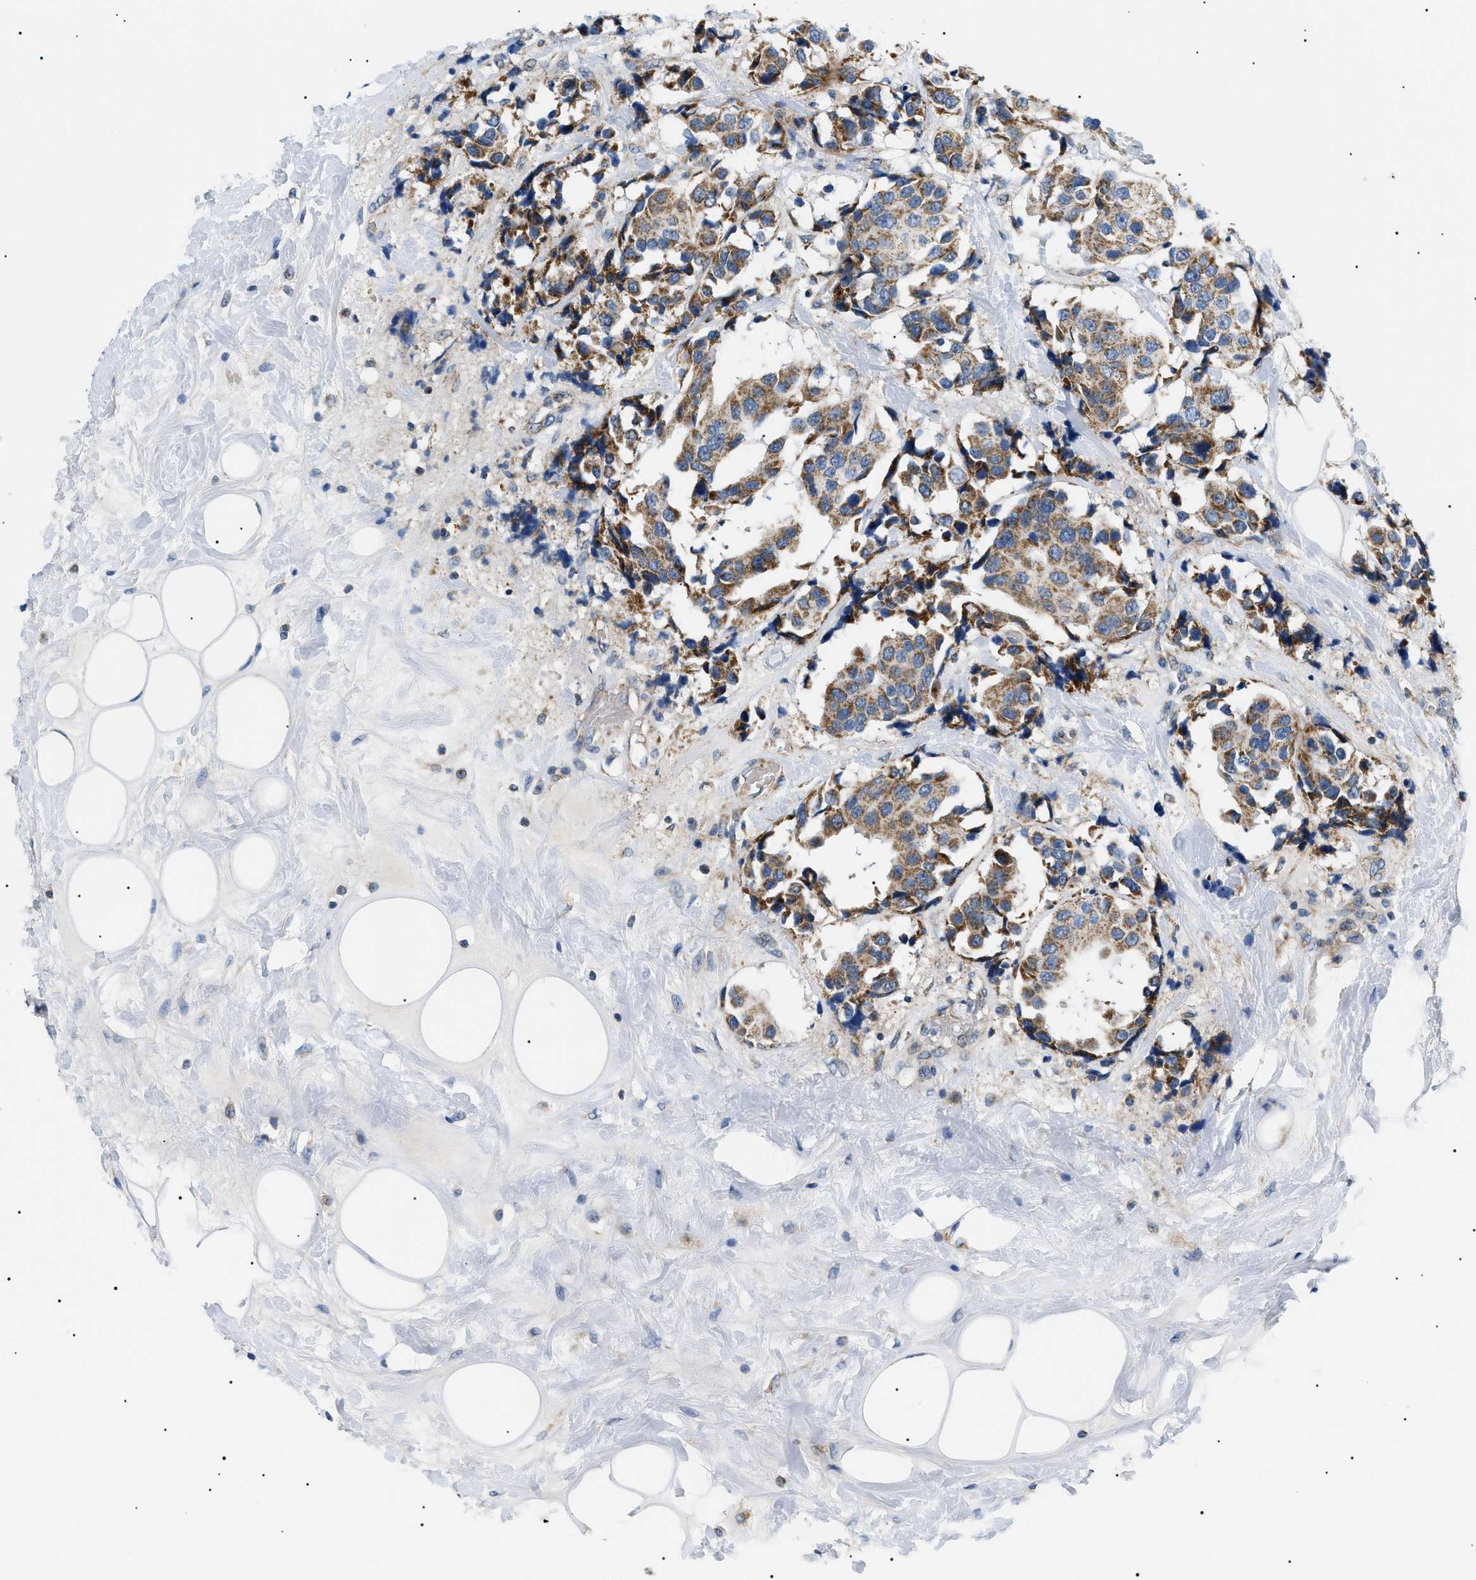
{"staining": {"intensity": "moderate", "quantity": ">75%", "location": "cytoplasmic/membranous"}, "tissue": "breast cancer", "cell_type": "Tumor cells", "image_type": "cancer", "snomed": [{"axis": "morphology", "description": "Normal tissue, NOS"}, {"axis": "morphology", "description": "Duct carcinoma"}, {"axis": "topography", "description": "Breast"}], "caption": "A micrograph showing moderate cytoplasmic/membranous staining in approximately >75% of tumor cells in breast cancer (intraductal carcinoma), as visualized by brown immunohistochemical staining.", "gene": "TOMM6", "patient": {"sex": "female", "age": 39}}